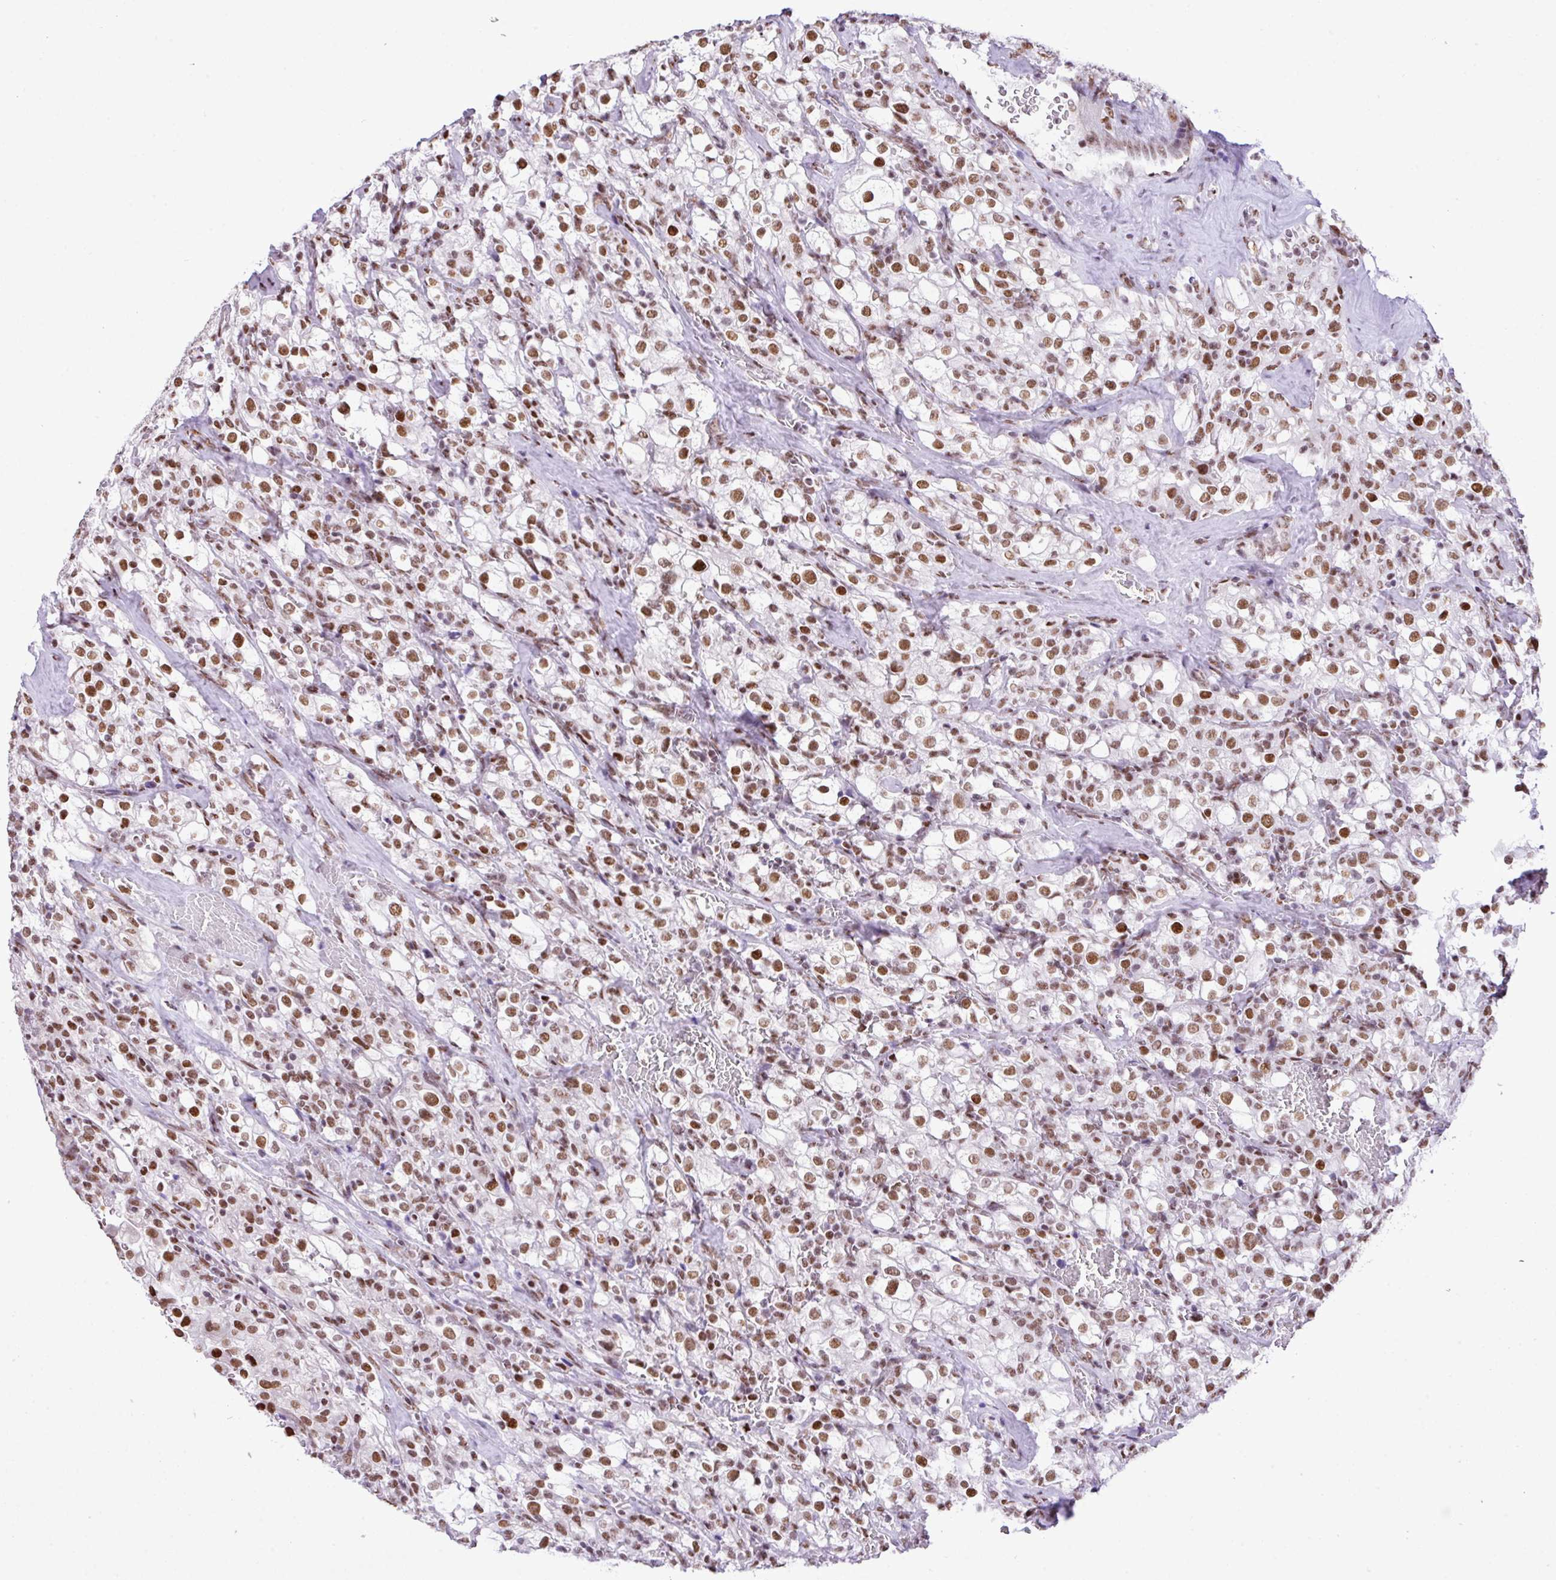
{"staining": {"intensity": "moderate", "quantity": ">75%", "location": "nuclear"}, "tissue": "renal cancer", "cell_type": "Tumor cells", "image_type": "cancer", "snomed": [{"axis": "morphology", "description": "Adenocarcinoma, NOS"}, {"axis": "topography", "description": "Kidney"}], "caption": "DAB (3,3'-diaminobenzidine) immunohistochemical staining of human renal cancer (adenocarcinoma) exhibits moderate nuclear protein staining in about >75% of tumor cells.", "gene": "RARG", "patient": {"sex": "female", "age": 74}}